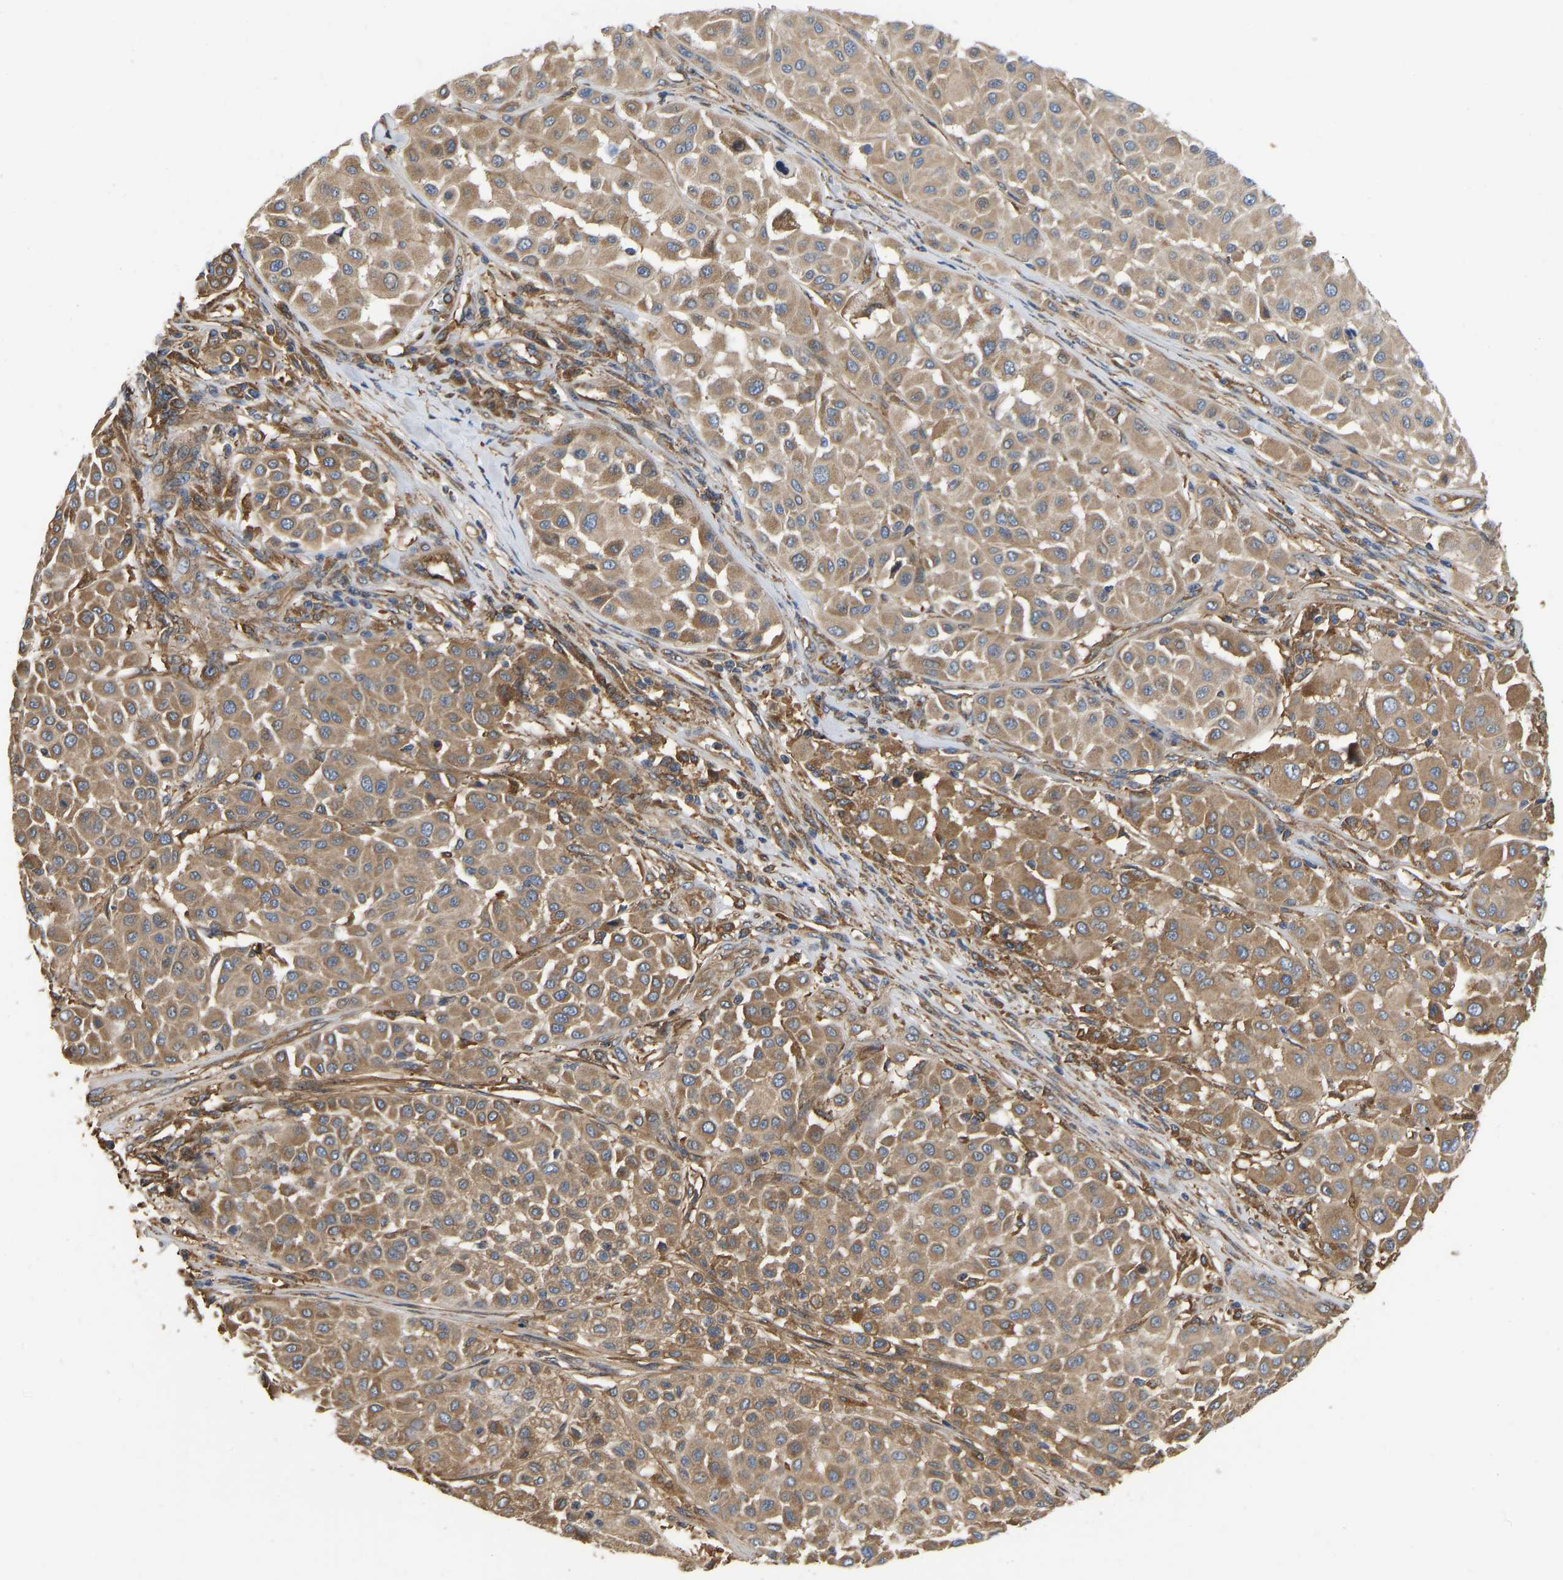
{"staining": {"intensity": "moderate", "quantity": ">75%", "location": "cytoplasmic/membranous"}, "tissue": "melanoma", "cell_type": "Tumor cells", "image_type": "cancer", "snomed": [{"axis": "morphology", "description": "Malignant melanoma, Metastatic site"}, {"axis": "topography", "description": "Soft tissue"}], "caption": "High-power microscopy captured an immunohistochemistry photomicrograph of malignant melanoma (metastatic site), revealing moderate cytoplasmic/membranous expression in about >75% of tumor cells.", "gene": "FLNB", "patient": {"sex": "male", "age": 41}}